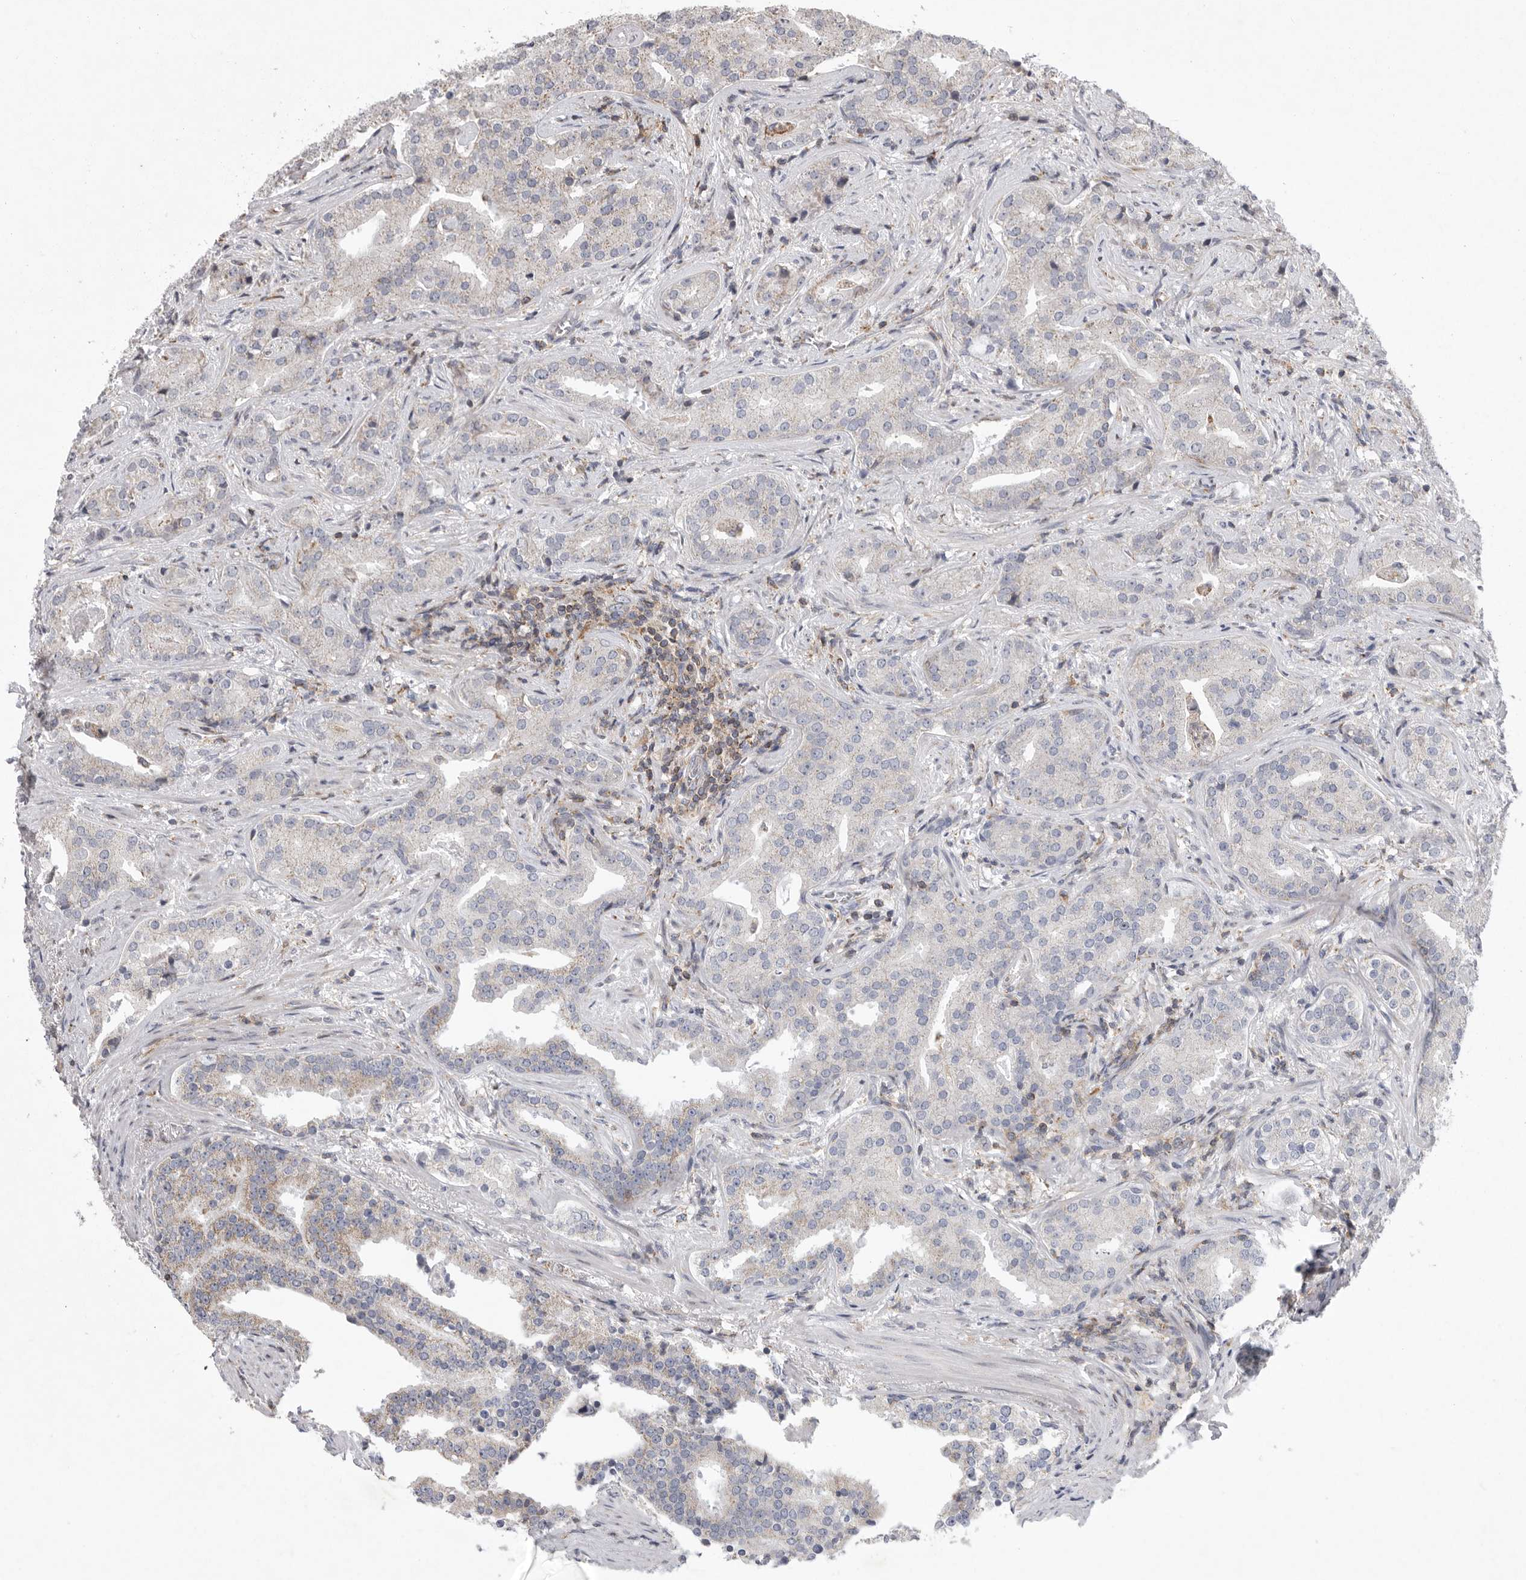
{"staining": {"intensity": "weak", "quantity": "25%-75%", "location": "cytoplasmic/membranous"}, "tissue": "prostate cancer", "cell_type": "Tumor cells", "image_type": "cancer", "snomed": [{"axis": "morphology", "description": "Adenocarcinoma, Low grade"}, {"axis": "topography", "description": "Prostate"}], "caption": "Immunohistochemistry (IHC) of human prostate cancer (adenocarcinoma (low-grade)) demonstrates low levels of weak cytoplasmic/membranous expression in approximately 25%-75% of tumor cells. (Stains: DAB (3,3'-diaminobenzidine) in brown, nuclei in blue, Microscopy: brightfield microscopy at high magnification).", "gene": "MPZL1", "patient": {"sex": "male", "age": 67}}